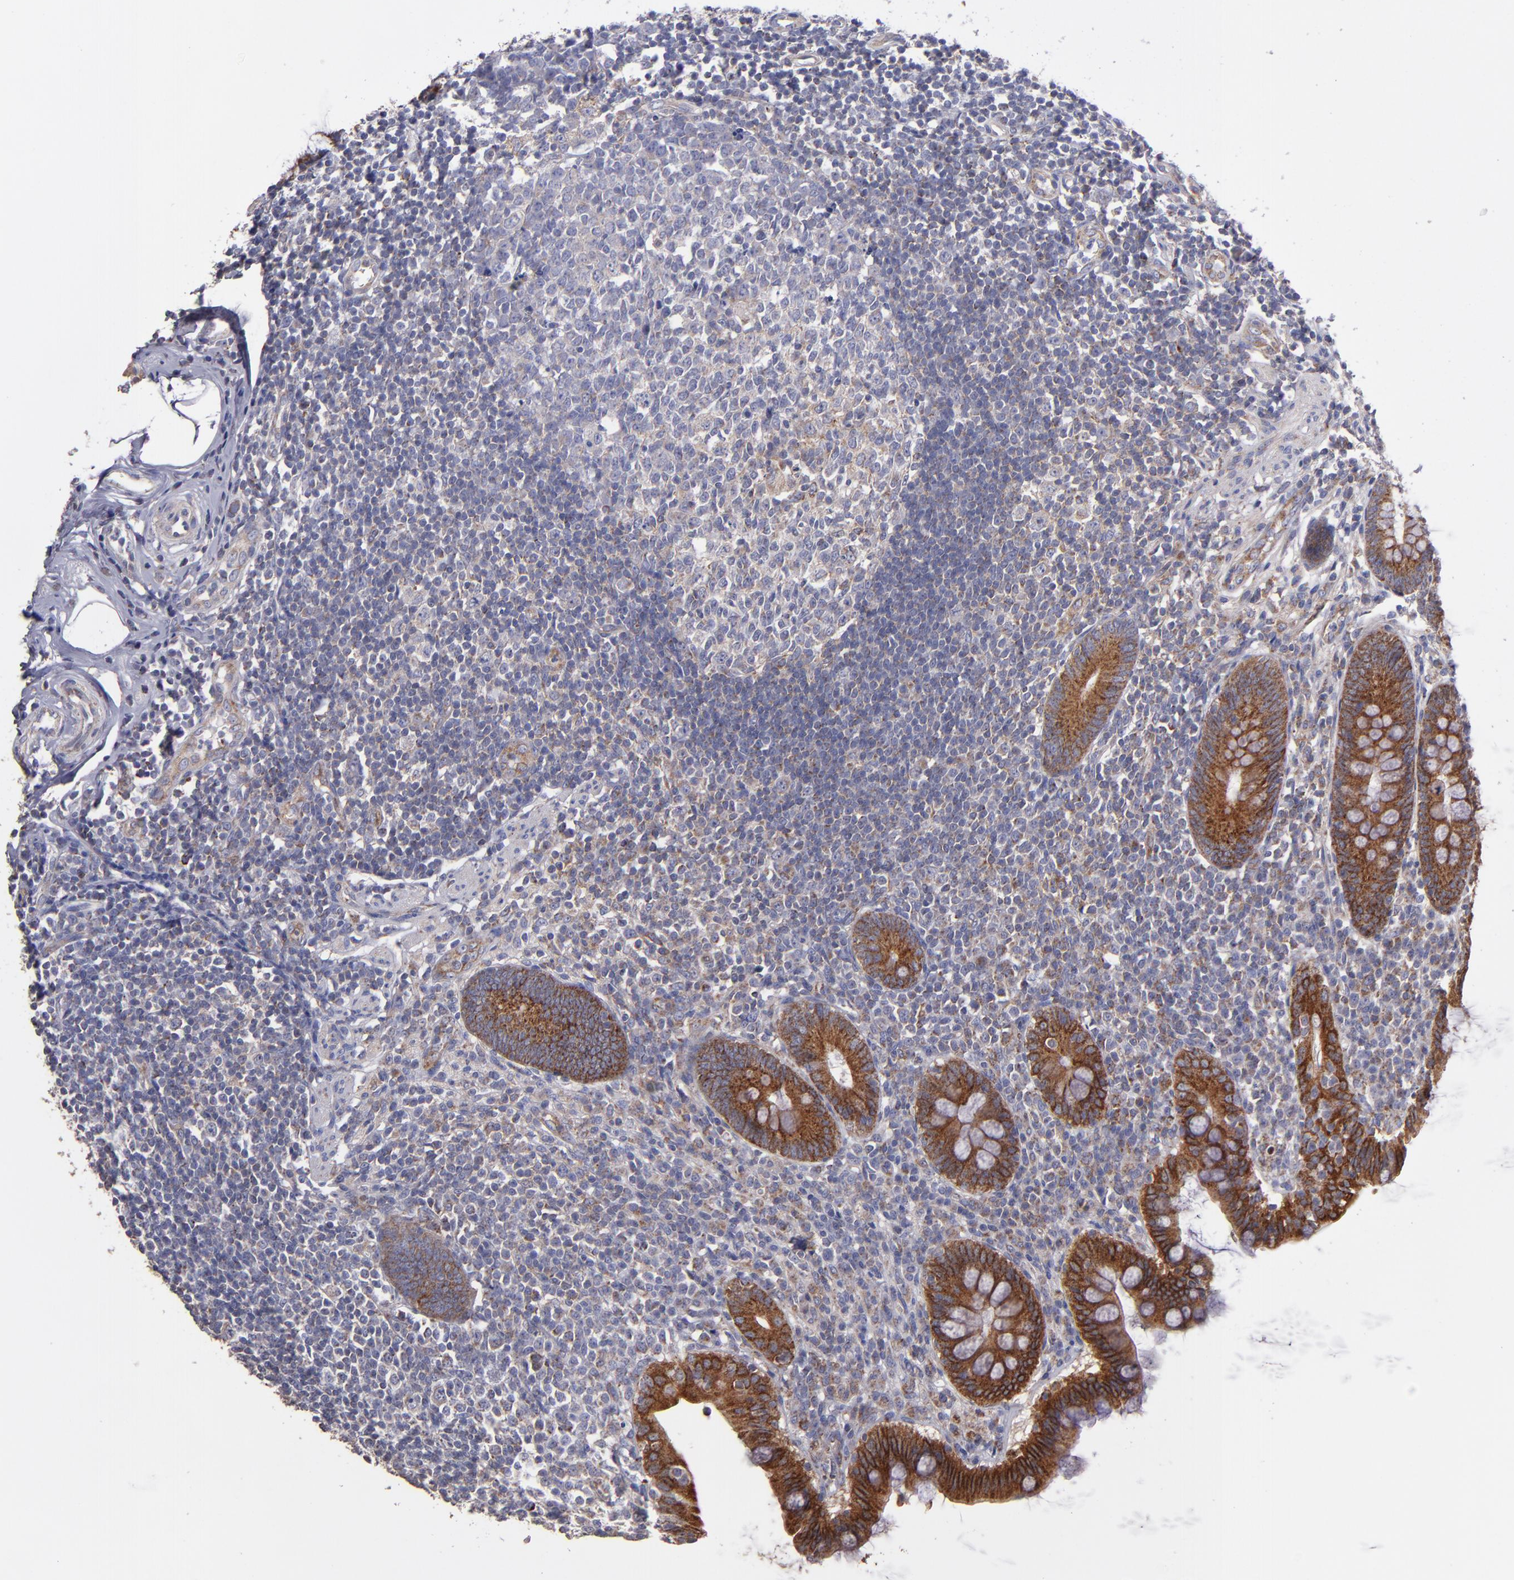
{"staining": {"intensity": "strong", "quantity": ">75%", "location": "cytoplasmic/membranous"}, "tissue": "appendix", "cell_type": "Glandular cells", "image_type": "normal", "snomed": [{"axis": "morphology", "description": "Normal tissue, NOS"}, {"axis": "topography", "description": "Appendix"}], "caption": "Immunohistochemistry (IHC) (DAB (3,3'-diaminobenzidine)) staining of benign human appendix demonstrates strong cytoplasmic/membranous protein expression in approximately >75% of glandular cells. (Stains: DAB in brown, nuclei in blue, Microscopy: brightfield microscopy at high magnification).", "gene": "CLTA", "patient": {"sex": "female", "age": 66}}